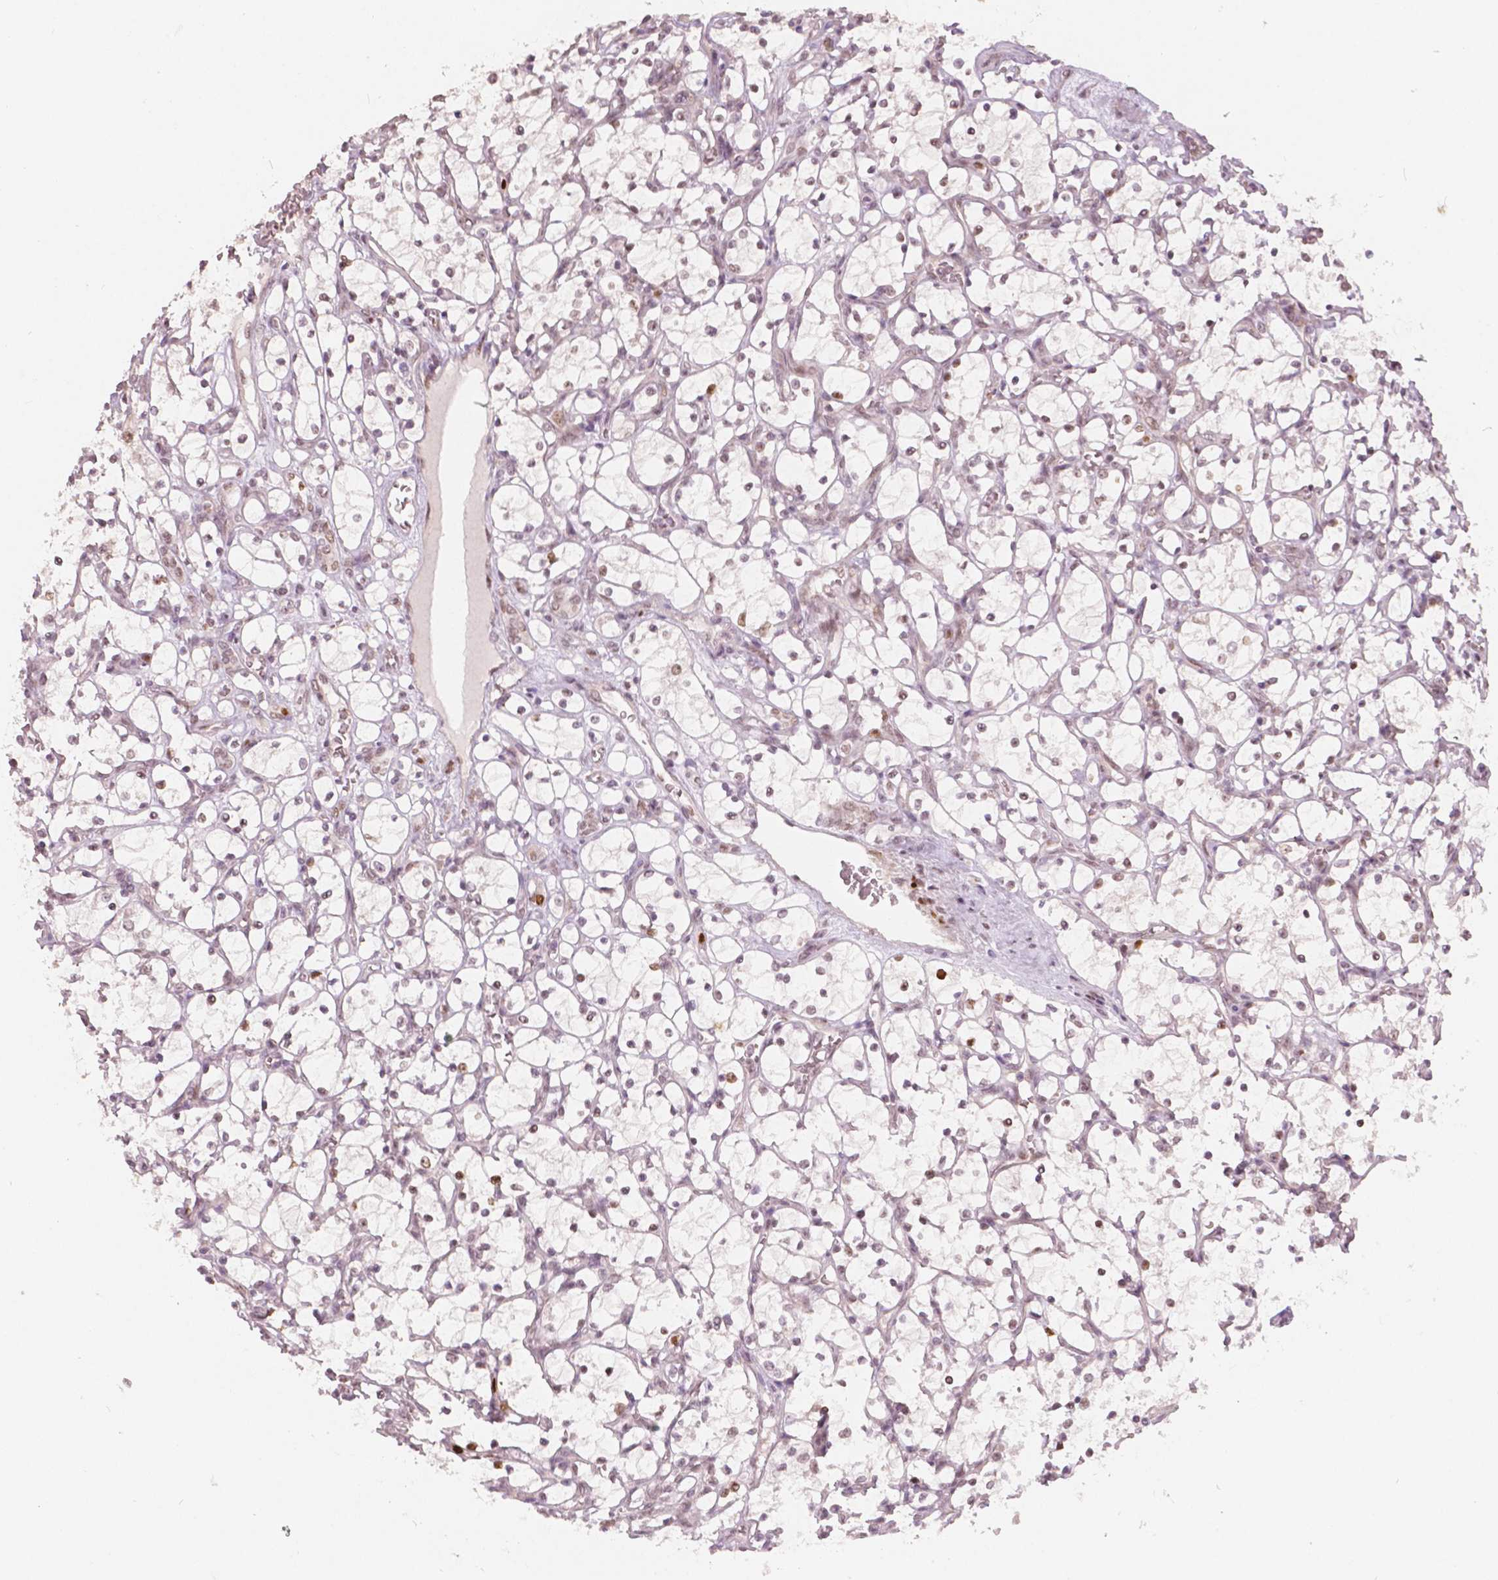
{"staining": {"intensity": "moderate", "quantity": "<25%", "location": "nuclear"}, "tissue": "renal cancer", "cell_type": "Tumor cells", "image_type": "cancer", "snomed": [{"axis": "morphology", "description": "Adenocarcinoma, NOS"}, {"axis": "topography", "description": "Kidney"}], "caption": "This micrograph displays IHC staining of human renal cancer (adenocarcinoma), with low moderate nuclear expression in about <25% of tumor cells.", "gene": "NSD2", "patient": {"sex": "female", "age": 69}}